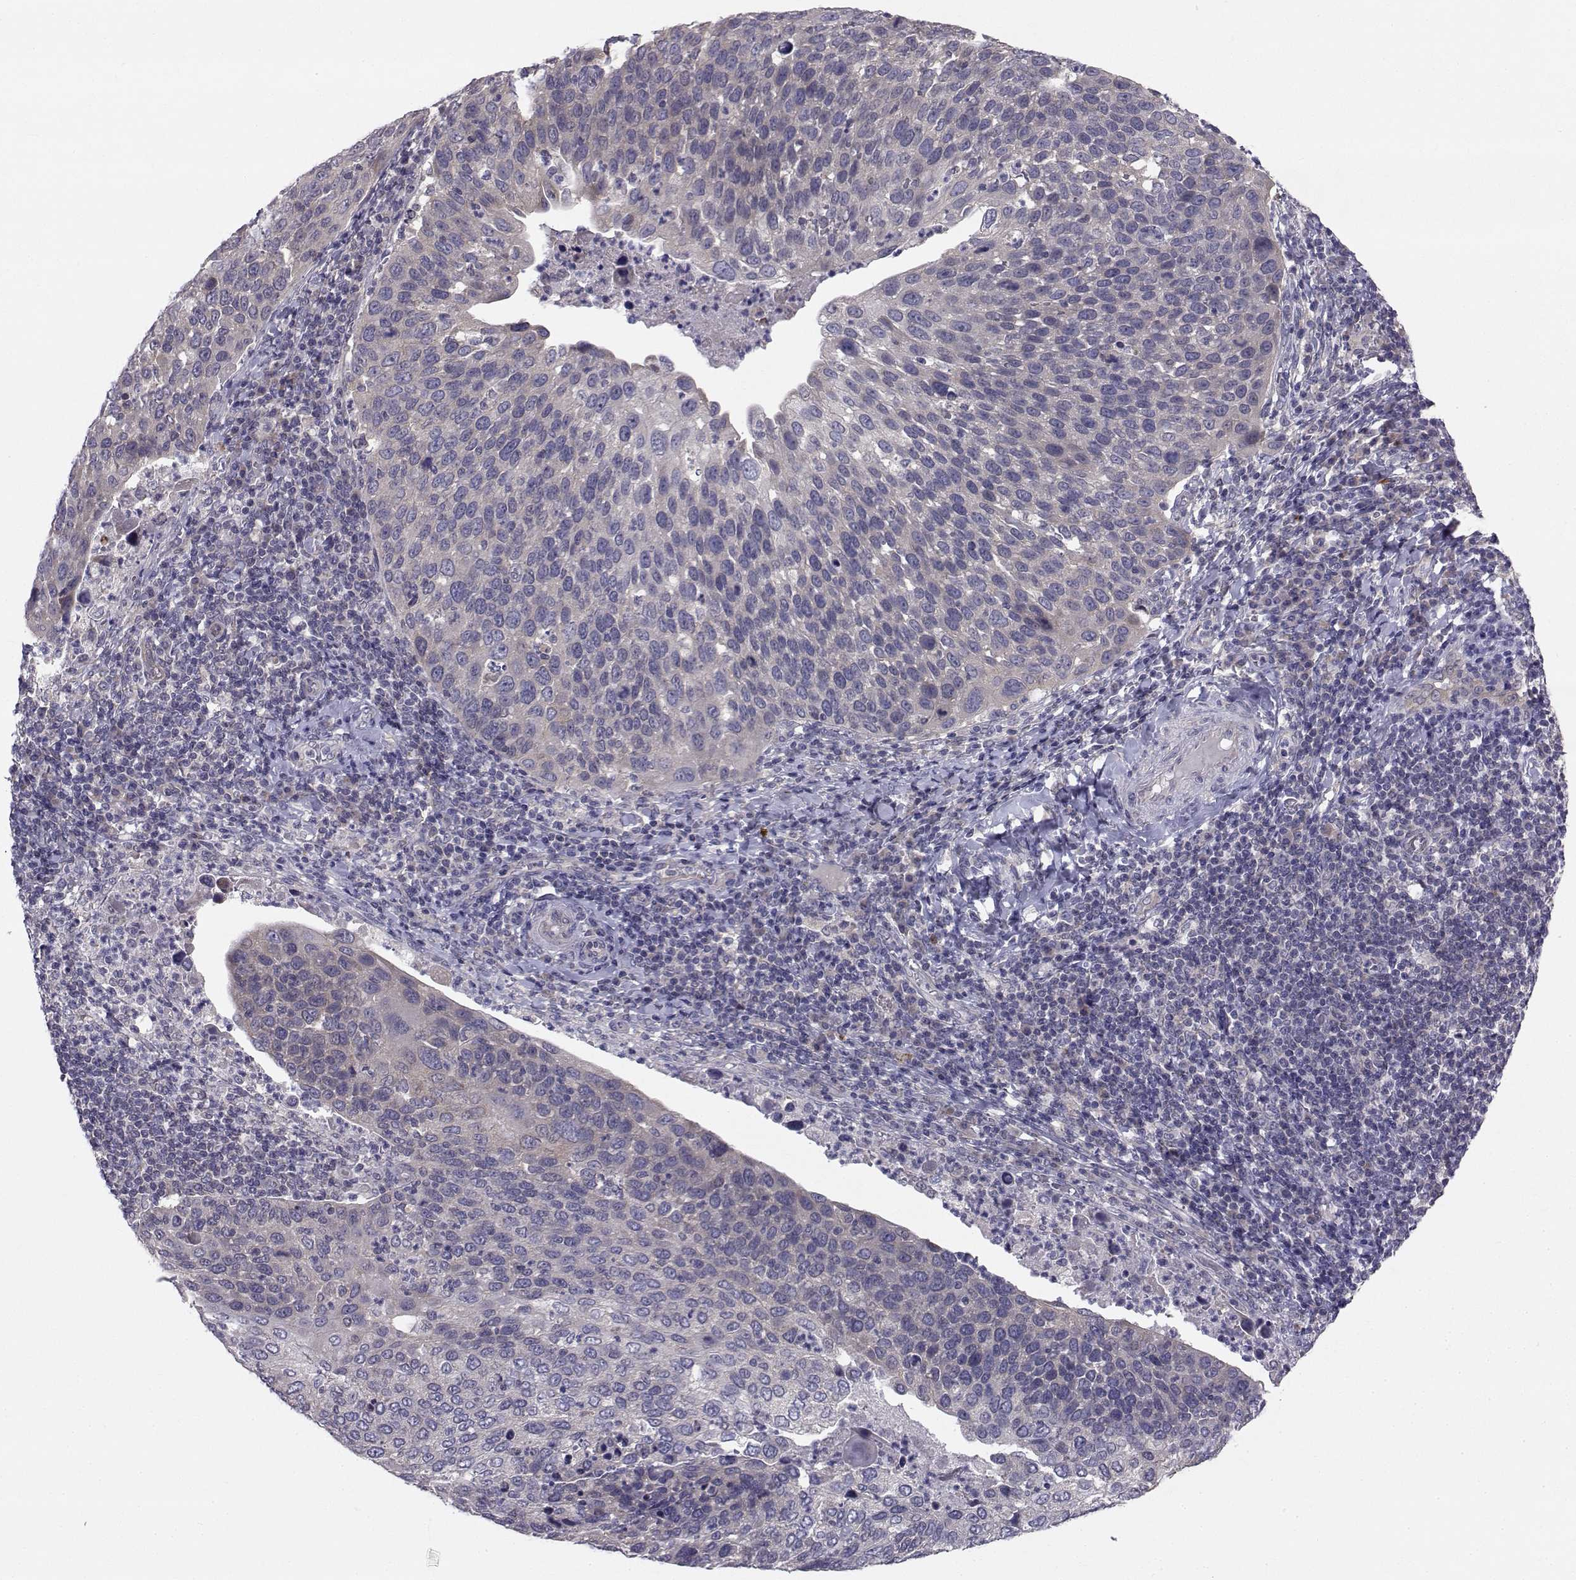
{"staining": {"intensity": "weak", "quantity": "<25%", "location": "cytoplasmic/membranous"}, "tissue": "cervical cancer", "cell_type": "Tumor cells", "image_type": "cancer", "snomed": [{"axis": "morphology", "description": "Squamous cell carcinoma, NOS"}, {"axis": "topography", "description": "Cervix"}], "caption": "DAB (3,3'-diaminobenzidine) immunohistochemical staining of cervical cancer (squamous cell carcinoma) reveals no significant expression in tumor cells.", "gene": "PEX5L", "patient": {"sex": "female", "age": 54}}